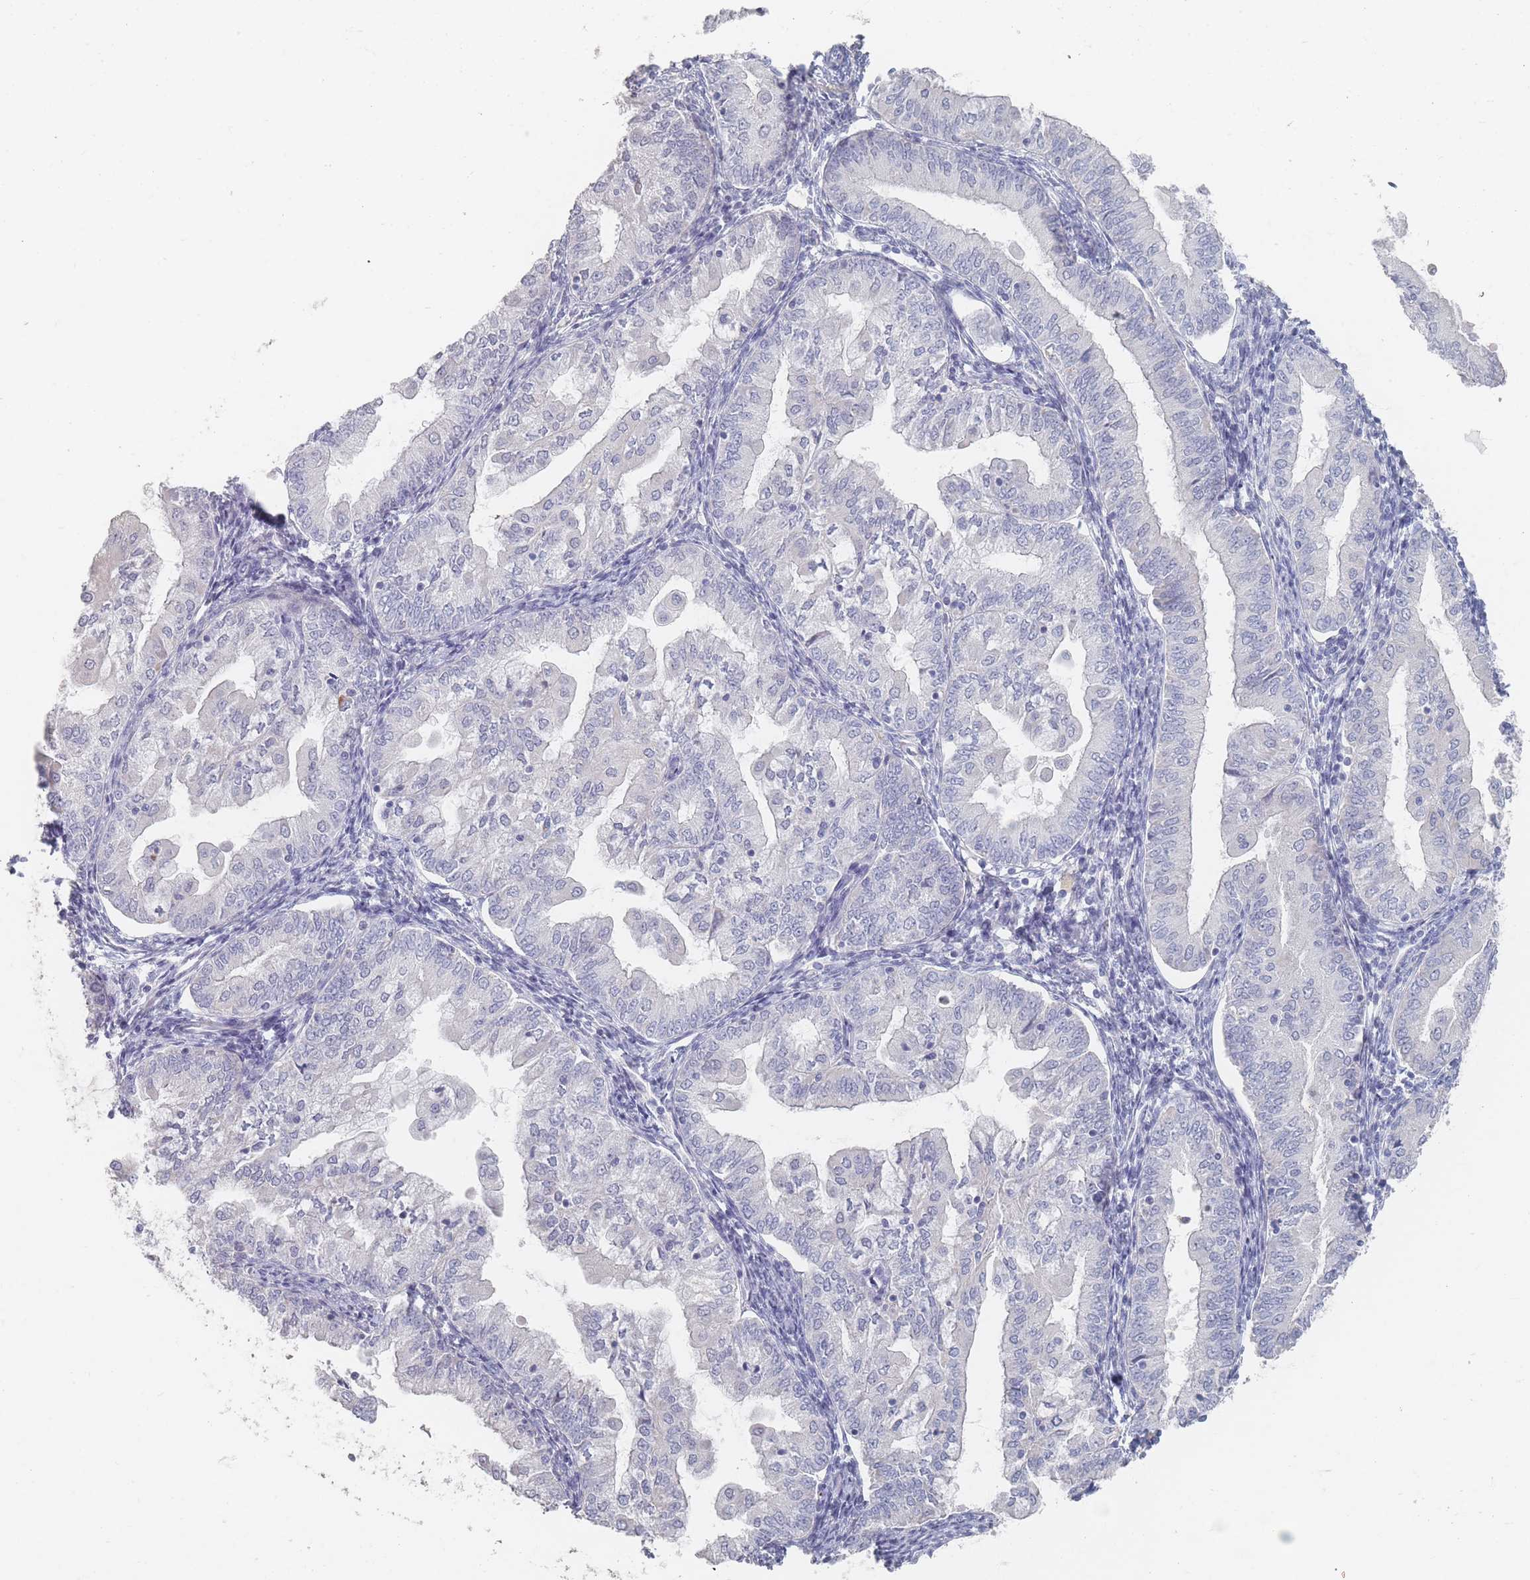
{"staining": {"intensity": "negative", "quantity": "none", "location": "none"}, "tissue": "endometrial cancer", "cell_type": "Tumor cells", "image_type": "cancer", "snomed": [{"axis": "morphology", "description": "Adenocarcinoma, NOS"}, {"axis": "topography", "description": "Endometrium"}], "caption": "High magnification brightfield microscopy of endometrial adenocarcinoma stained with DAB (3,3'-diaminobenzidine) (brown) and counterstained with hematoxylin (blue): tumor cells show no significant positivity.", "gene": "HELZ2", "patient": {"sex": "female", "age": 55}}